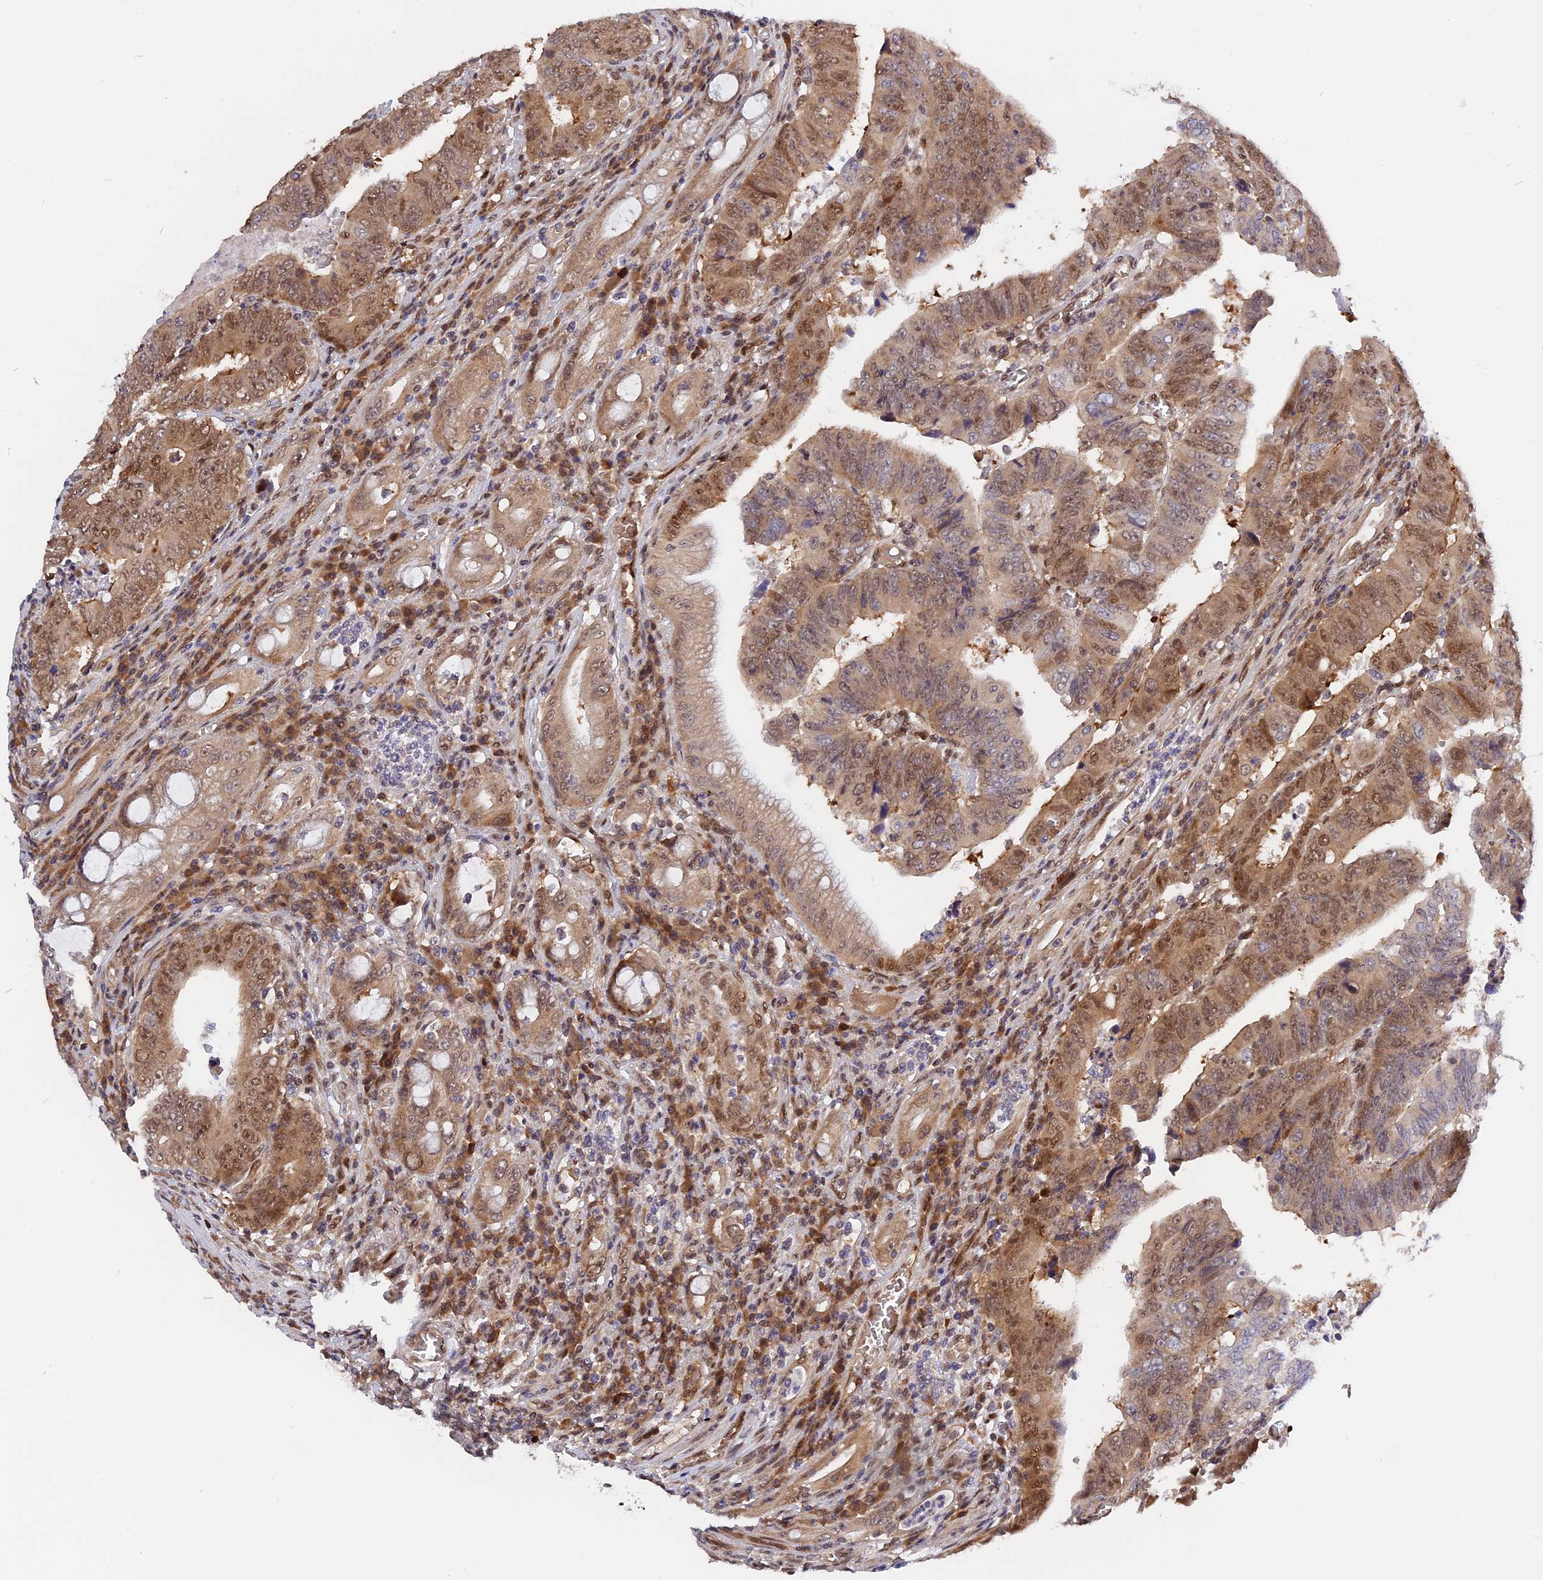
{"staining": {"intensity": "moderate", "quantity": "25%-75%", "location": "cytoplasmic/membranous,nuclear"}, "tissue": "colorectal cancer", "cell_type": "Tumor cells", "image_type": "cancer", "snomed": [{"axis": "morphology", "description": "Normal tissue, NOS"}, {"axis": "morphology", "description": "Adenocarcinoma, NOS"}, {"axis": "topography", "description": "Rectum"}], "caption": "Tumor cells reveal medium levels of moderate cytoplasmic/membranous and nuclear expression in about 25%-75% of cells in human colorectal cancer (adenocarcinoma). (DAB (3,3'-diaminobenzidine) = brown stain, brightfield microscopy at high magnification).", "gene": "ZNF428", "patient": {"sex": "female", "age": 65}}